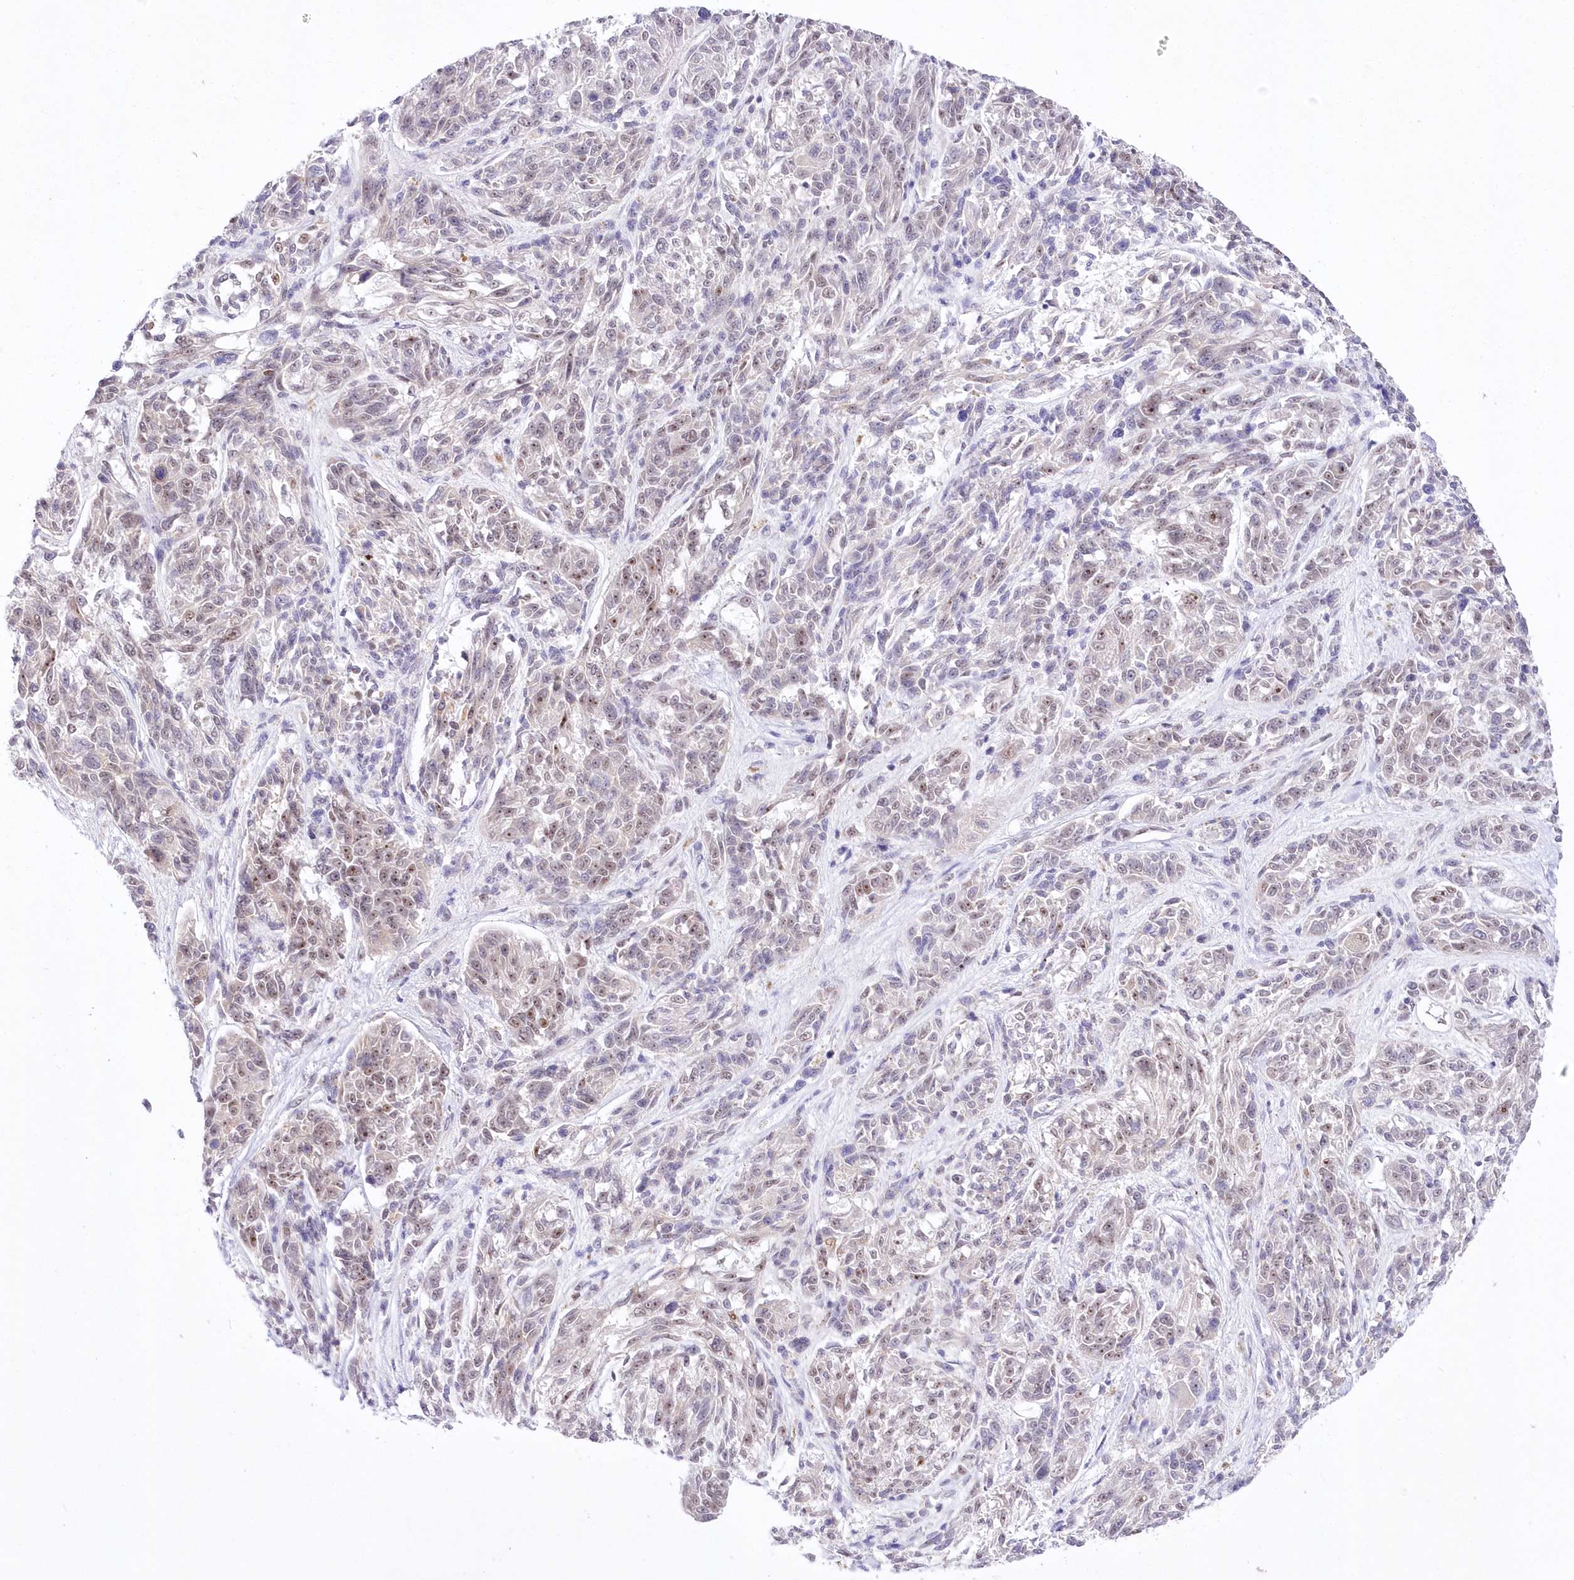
{"staining": {"intensity": "moderate", "quantity": "25%-75%", "location": "nuclear"}, "tissue": "melanoma", "cell_type": "Tumor cells", "image_type": "cancer", "snomed": [{"axis": "morphology", "description": "Malignant melanoma, NOS"}, {"axis": "topography", "description": "Skin"}], "caption": "Tumor cells exhibit medium levels of moderate nuclear expression in approximately 25%-75% of cells in malignant melanoma.", "gene": "NSUN2", "patient": {"sex": "male", "age": 53}}